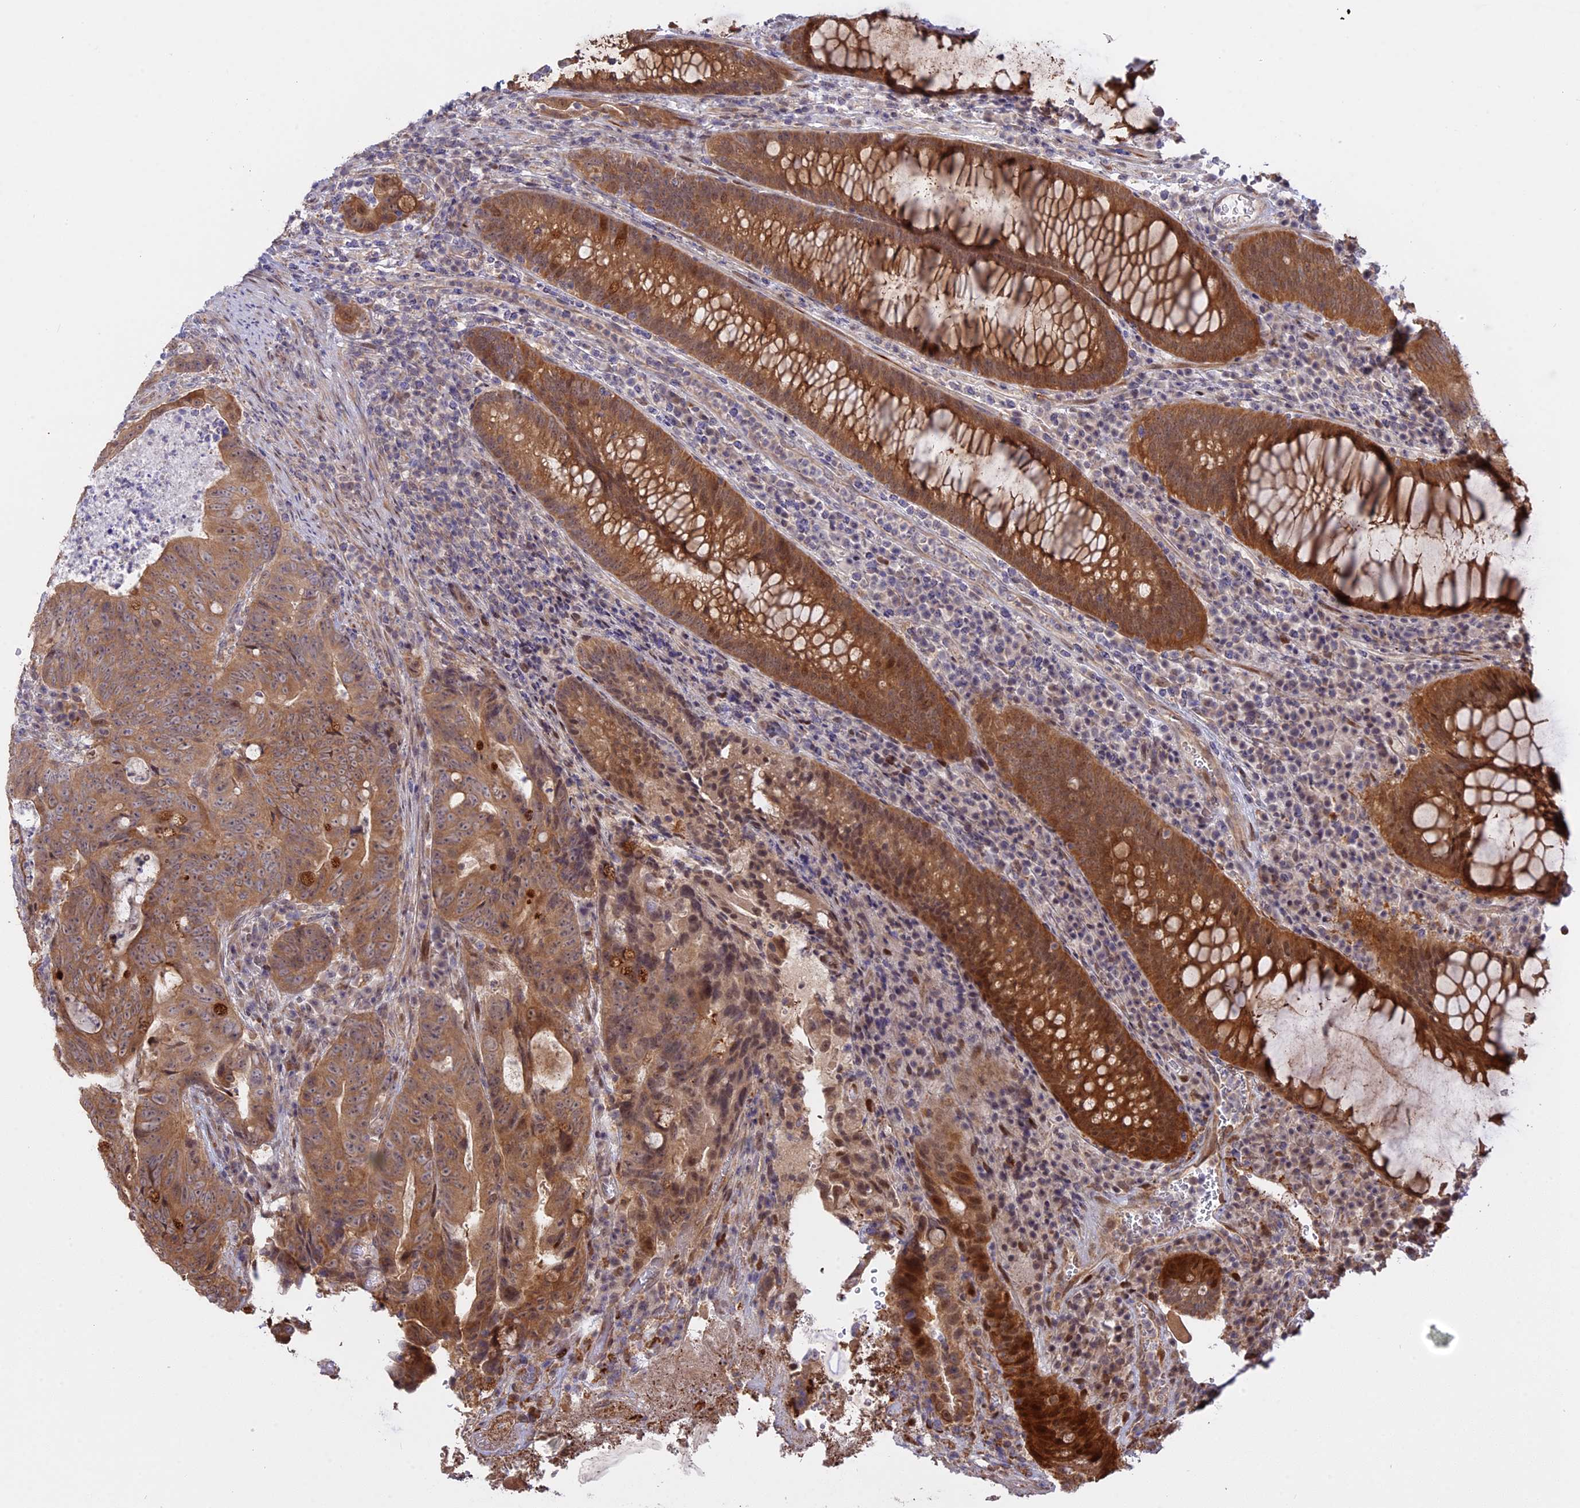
{"staining": {"intensity": "moderate", "quantity": ">75%", "location": "cytoplasmic/membranous"}, "tissue": "colorectal cancer", "cell_type": "Tumor cells", "image_type": "cancer", "snomed": [{"axis": "morphology", "description": "Adenocarcinoma, NOS"}, {"axis": "topography", "description": "Colon"}], "caption": "Adenocarcinoma (colorectal) stained with a protein marker exhibits moderate staining in tumor cells.", "gene": "GSKIP", "patient": {"sex": "female", "age": 82}}